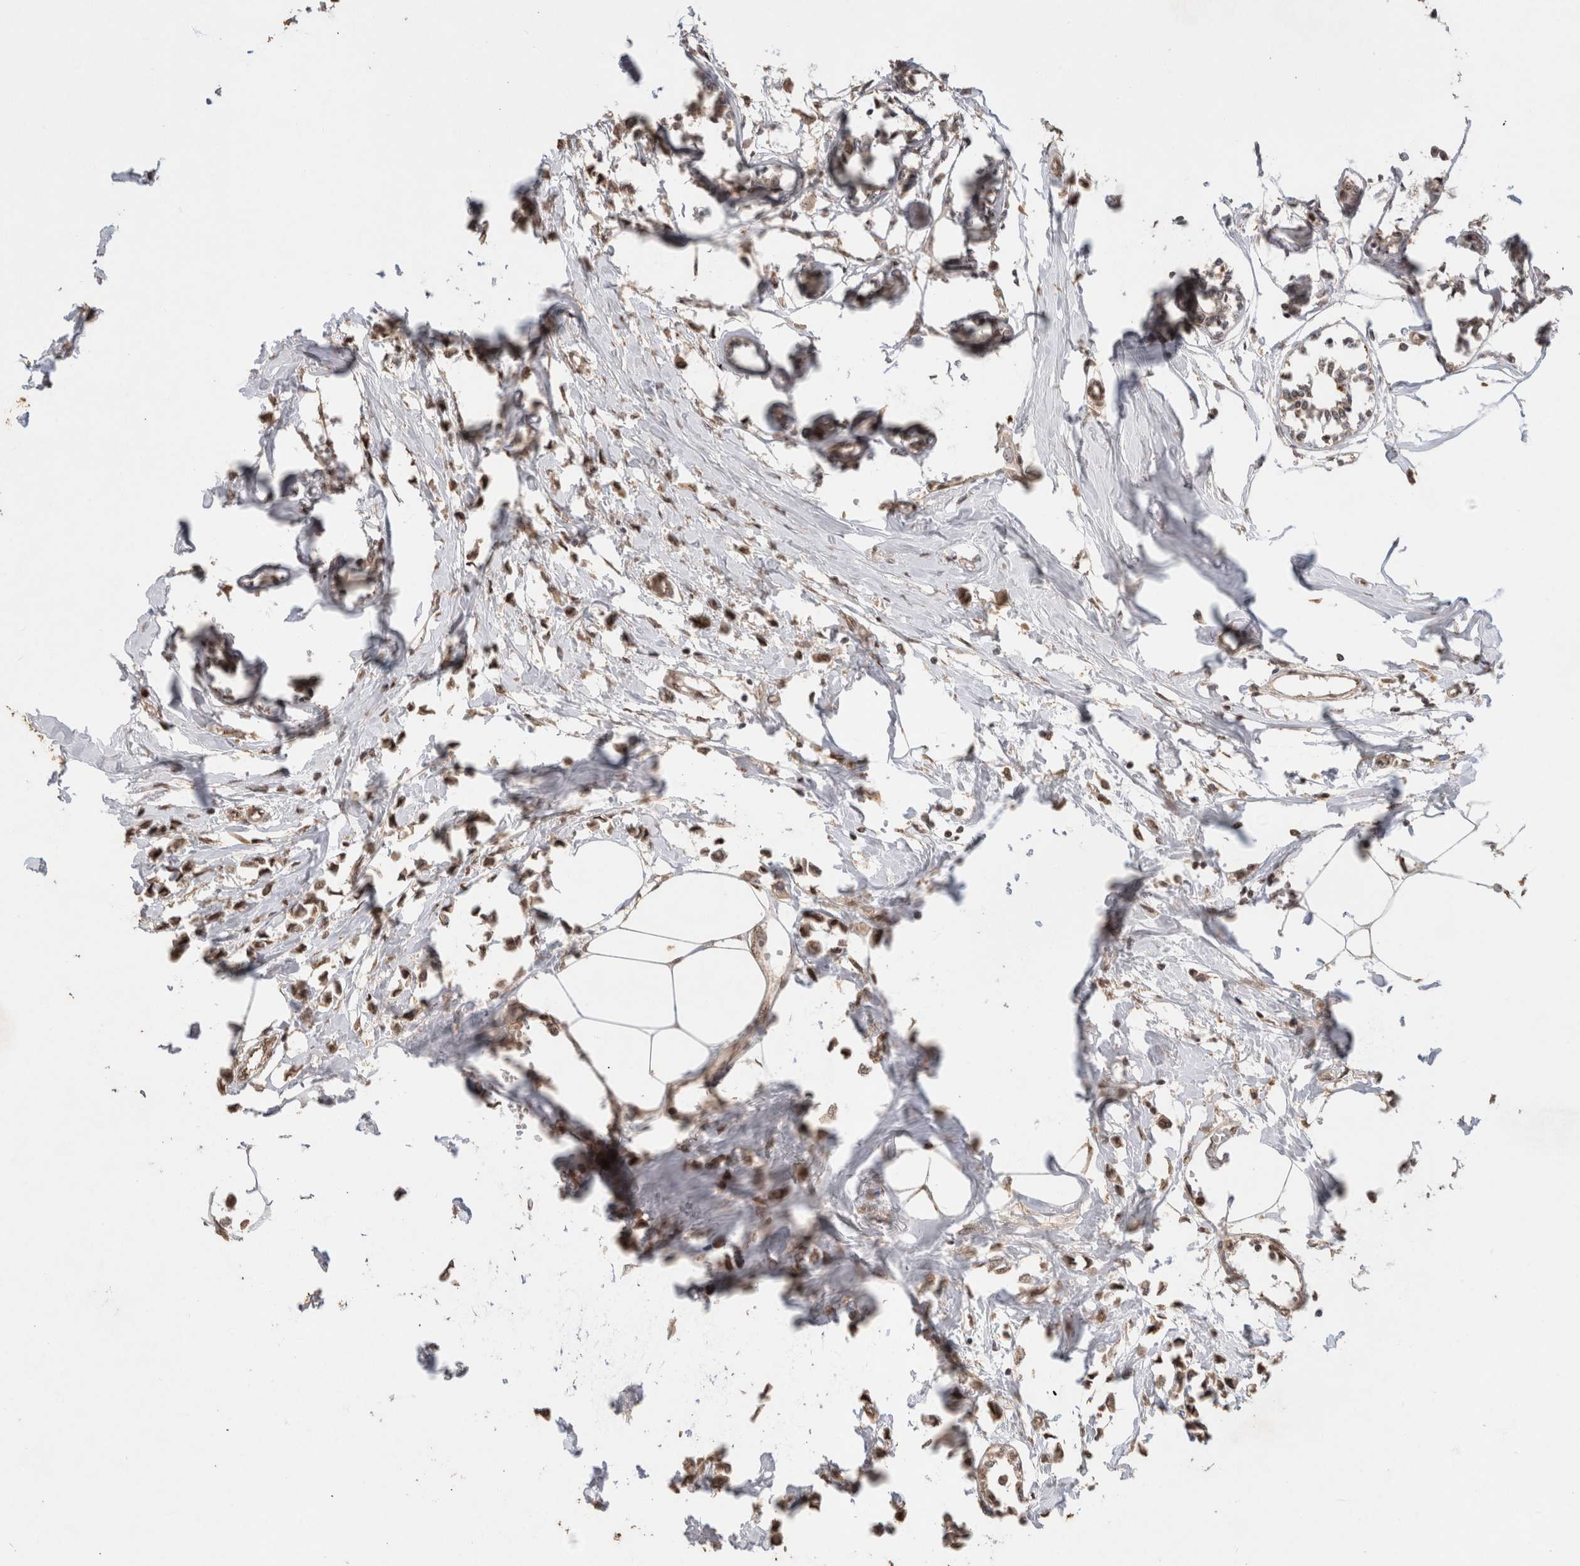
{"staining": {"intensity": "moderate", "quantity": ">75%", "location": "nuclear"}, "tissue": "breast cancer", "cell_type": "Tumor cells", "image_type": "cancer", "snomed": [{"axis": "morphology", "description": "Lobular carcinoma"}, {"axis": "topography", "description": "Breast"}], "caption": "Human breast lobular carcinoma stained with a brown dye reveals moderate nuclear positive staining in approximately >75% of tumor cells.", "gene": "KEAP1", "patient": {"sex": "female", "age": 51}}